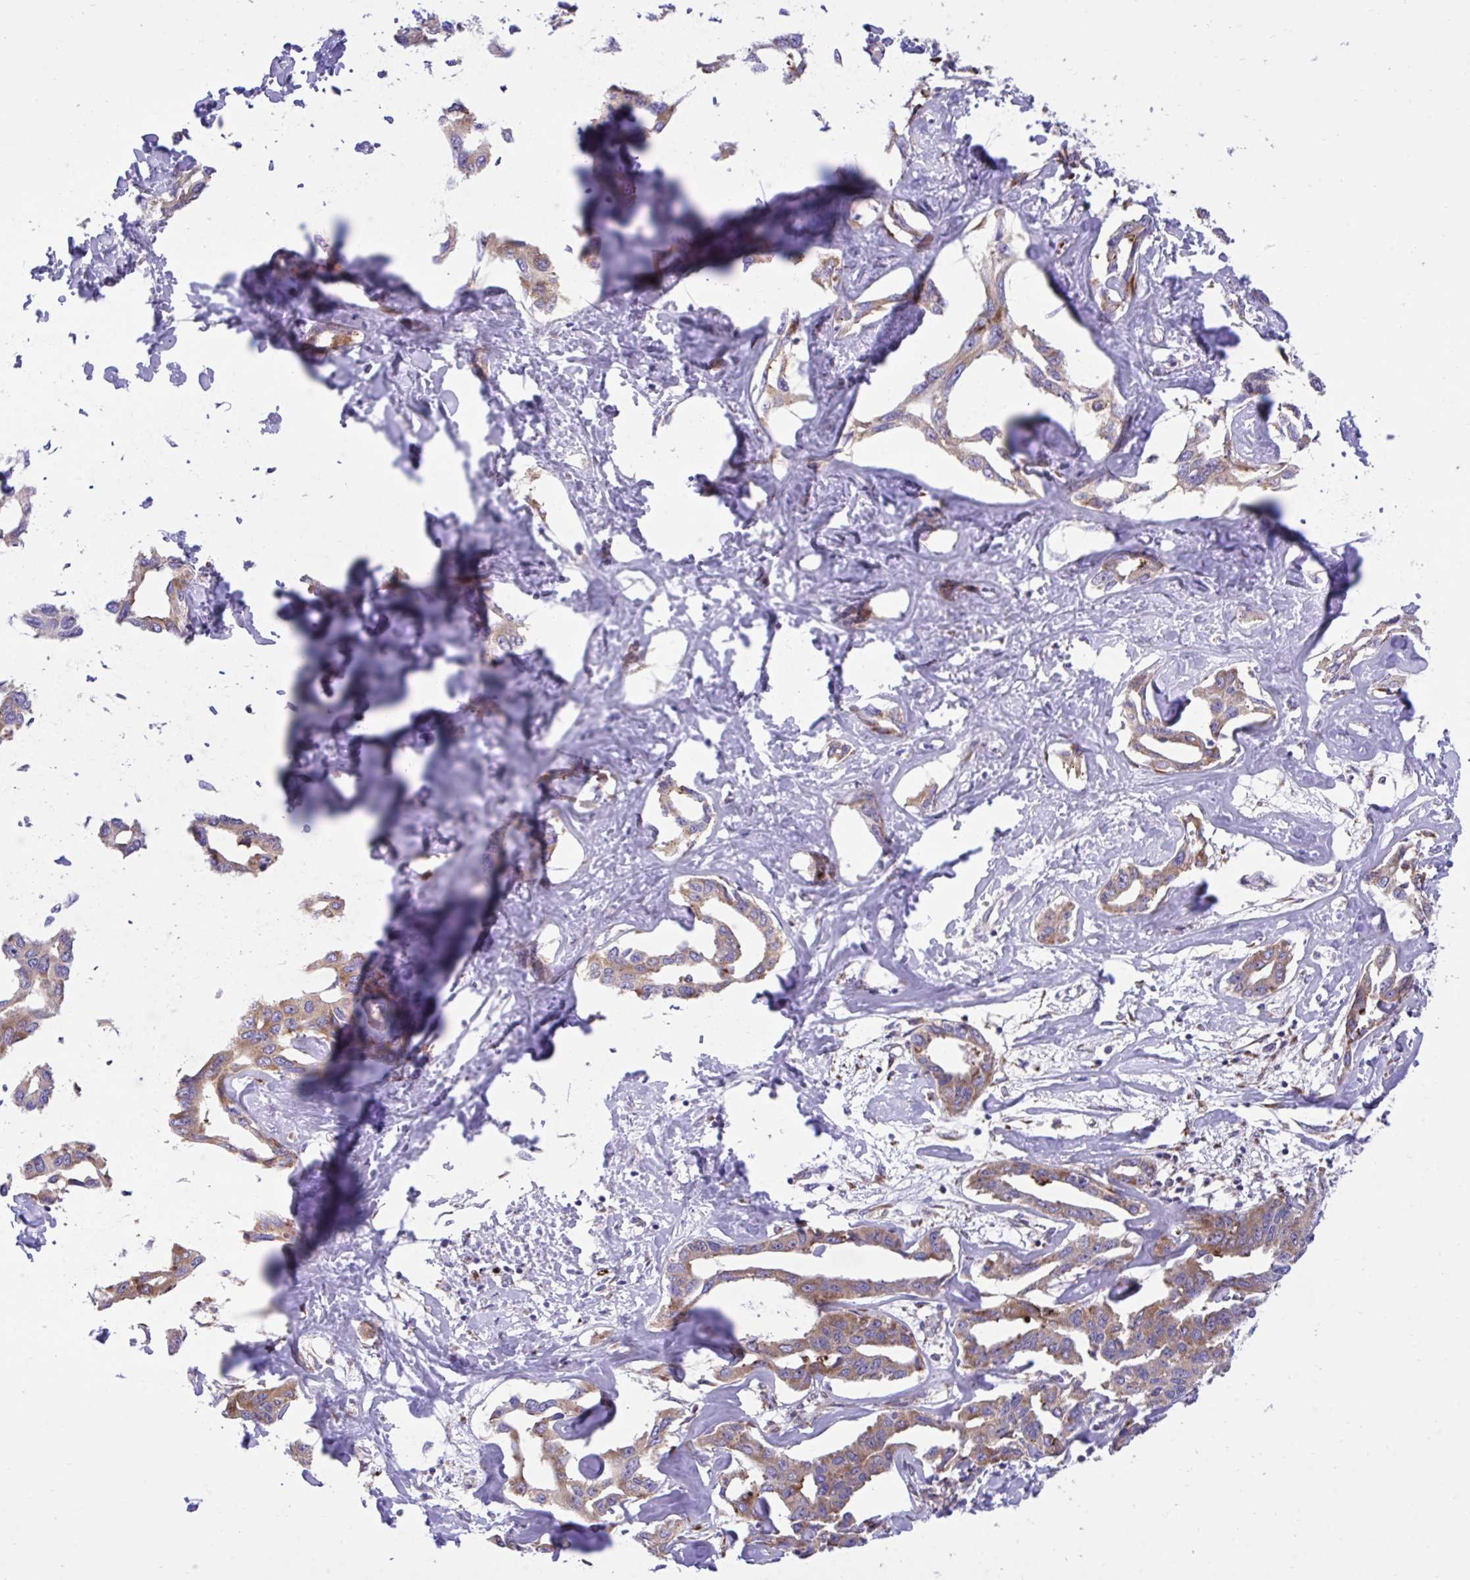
{"staining": {"intensity": "moderate", "quantity": ">75%", "location": "cytoplasmic/membranous"}, "tissue": "liver cancer", "cell_type": "Tumor cells", "image_type": "cancer", "snomed": [{"axis": "morphology", "description": "Cholangiocarcinoma"}, {"axis": "topography", "description": "Liver"}], "caption": "DAB (3,3'-diaminobenzidine) immunohistochemical staining of liver cholangiocarcinoma exhibits moderate cytoplasmic/membranous protein staining in about >75% of tumor cells.", "gene": "RPS15", "patient": {"sex": "male", "age": 59}}